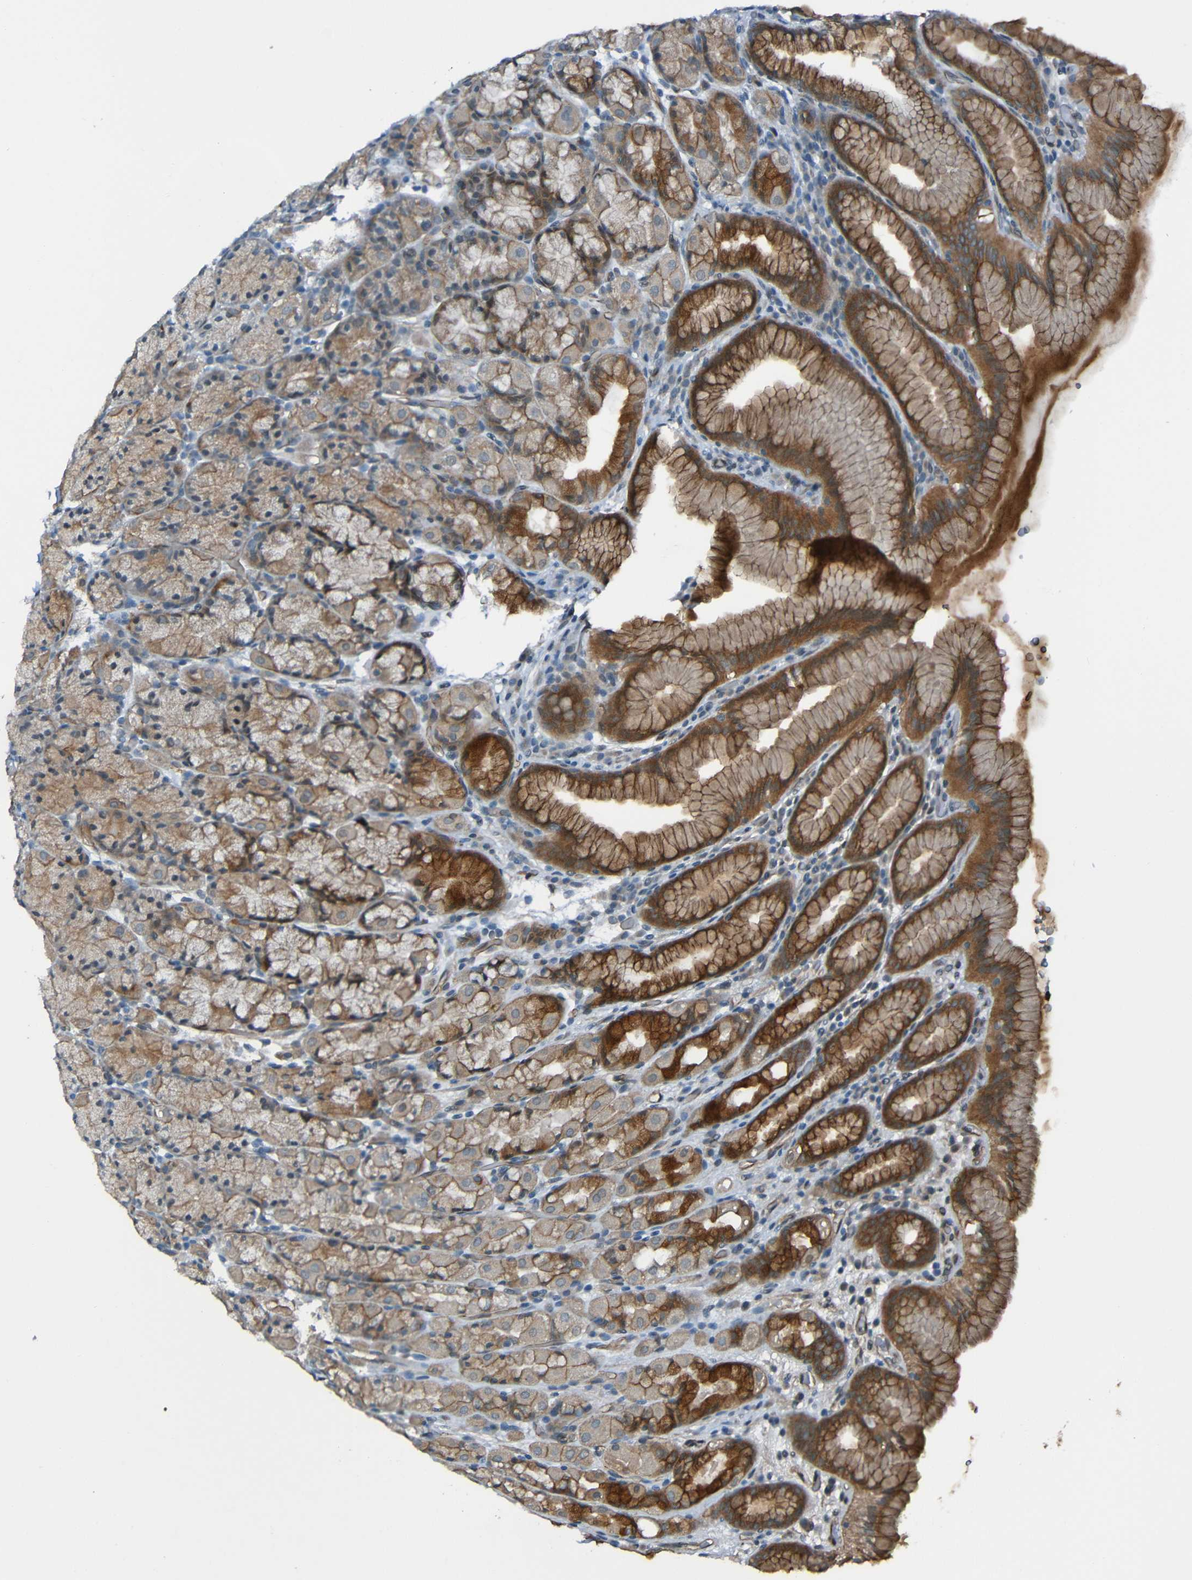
{"staining": {"intensity": "moderate", "quantity": "25%-75%", "location": "cytoplasmic/membranous"}, "tissue": "stomach", "cell_type": "Glandular cells", "image_type": "normal", "snomed": [{"axis": "morphology", "description": "Normal tissue, NOS"}, {"axis": "topography", "description": "Stomach, upper"}], "caption": "Immunohistochemistry micrograph of unremarkable human stomach stained for a protein (brown), which demonstrates medium levels of moderate cytoplasmic/membranous positivity in about 25%-75% of glandular cells.", "gene": "LGR5", "patient": {"sex": "male", "age": 68}}